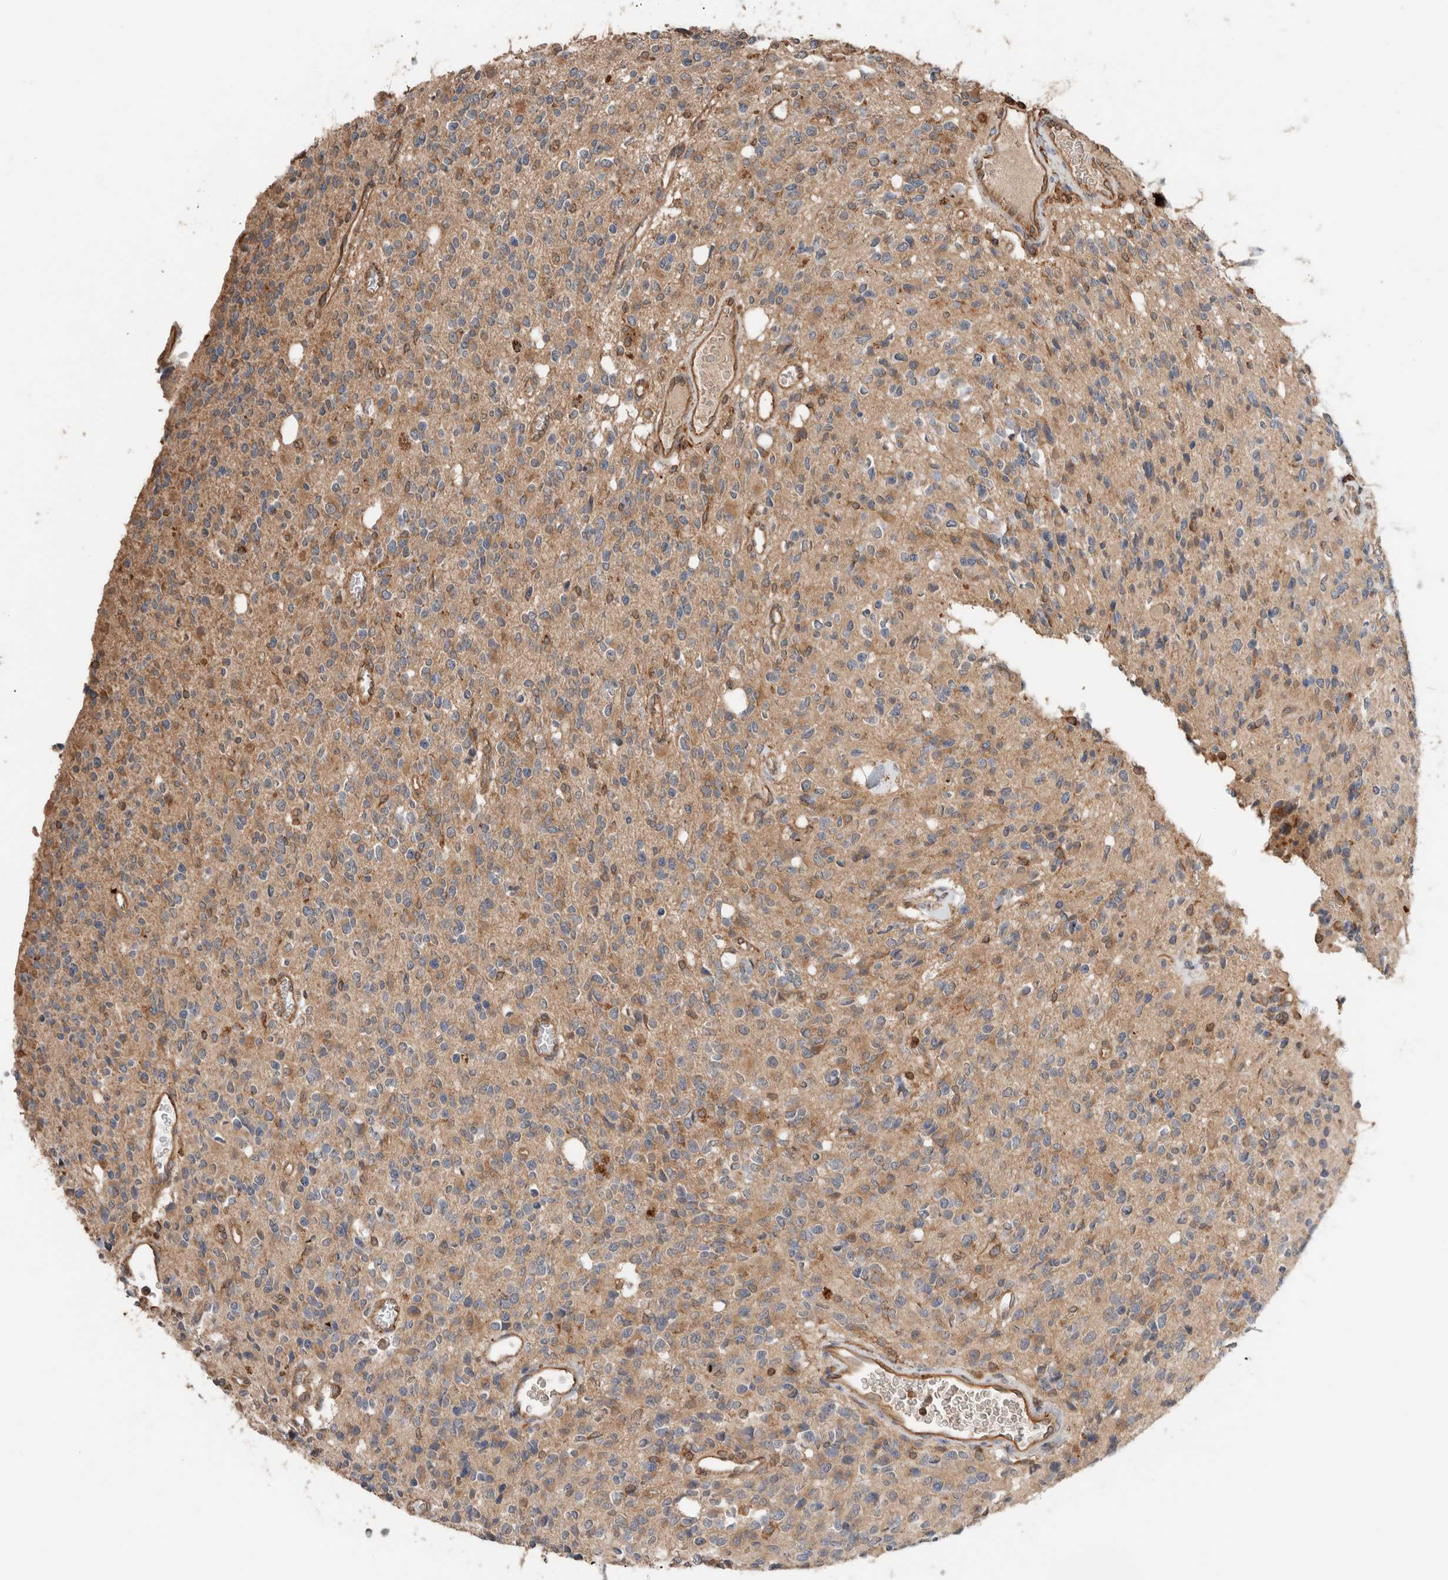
{"staining": {"intensity": "weak", "quantity": "<25%", "location": "cytoplasmic/membranous"}, "tissue": "glioma", "cell_type": "Tumor cells", "image_type": "cancer", "snomed": [{"axis": "morphology", "description": "Glioma, malignant, High grade"}, {"axis": "topography", "description": "Brain"}], "caption": "Histopathology image shows no protein expression in tumor cells of glioma tissue. The staining is performed using DAB (3,3'-diaminobenzidine) brown chromogen with nuclei counter-stained in using hematoxylin.", "gene": "ERAP2", "patient": {"sex": "male", "age": 34}}